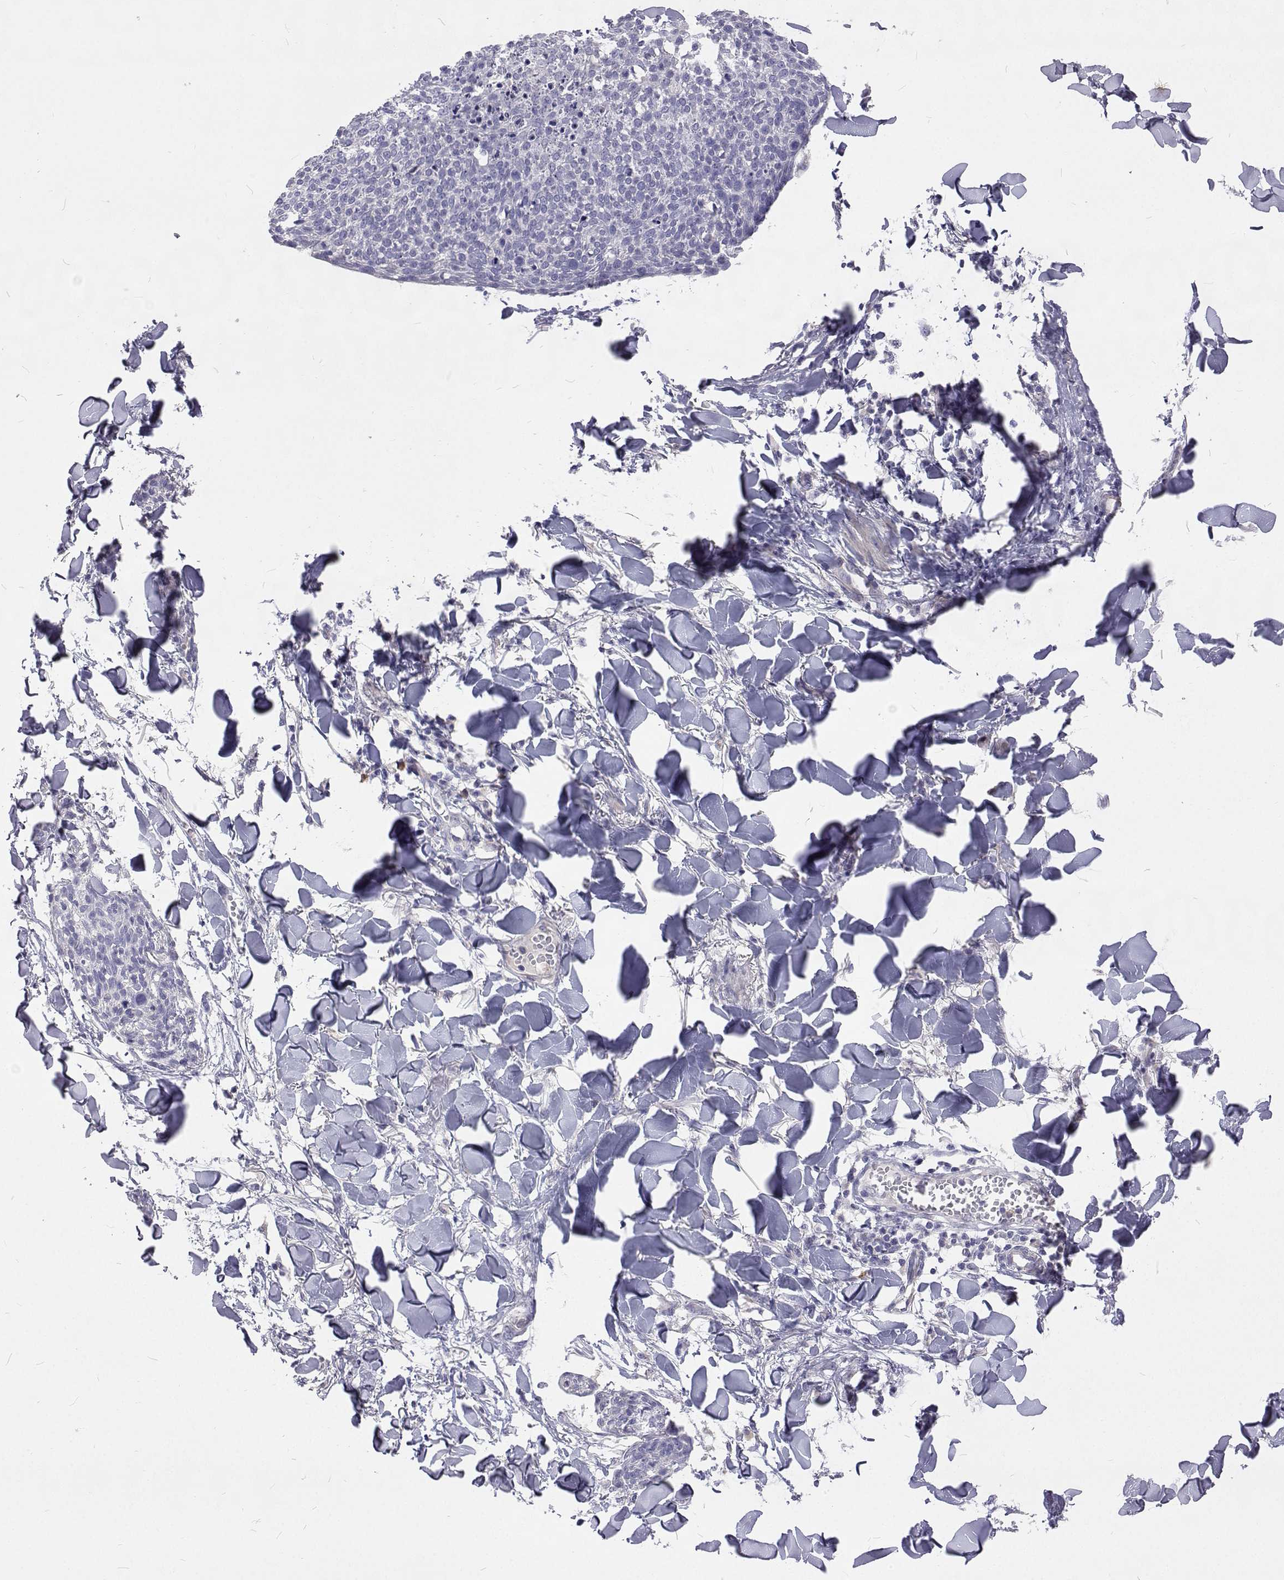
{"staining": {"intensity": "negative", "quantity": "none", "location": "none"}, "tissue": "skin cancer", "cell_type": "Tumor cells", "image_type": "cancer", "snomed": [{"axis": "morphology", "description": "Squamous cell carcinoma, NOS"}, {"axis": "topography", "description": "Skin"}, {"axis": "topography", "description": "Vulva"}], "caption": "The photomicrograph displays no staining of tumor cells in skin cancer (squamous cell carcinoma).", "gene": "NPR3", "patient": {"sex": "female", "age": 75}}